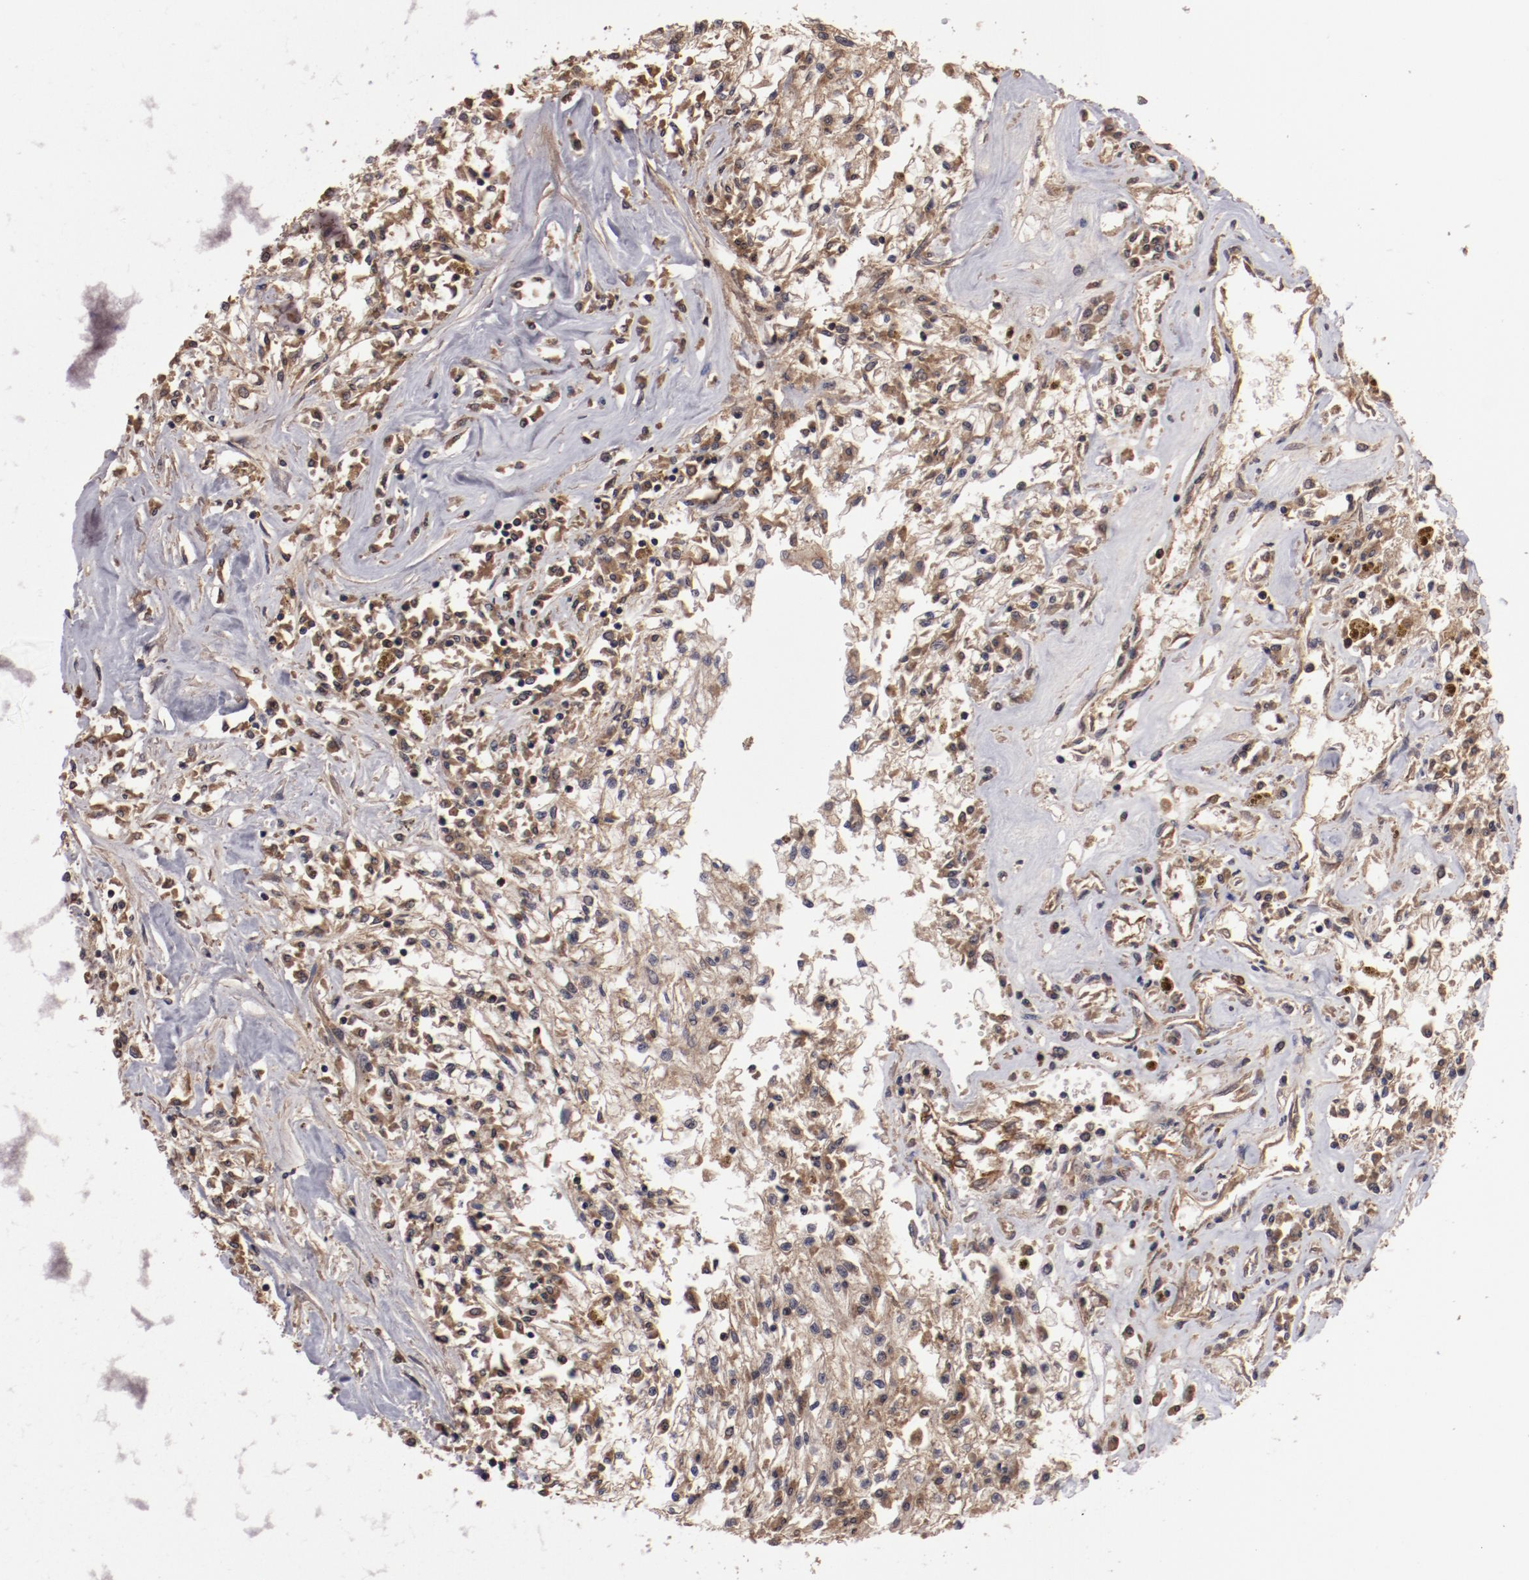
{"staining": {"intensity": "strong", "quantity": "25%-75%", "location": "cytoplasmic/membranous"}, "tissue": "renal cancer", "cell_type": "Tumor cells", "image_type": "cancer", "snomed": [{"axis": "morphology", "description": "Adenocarcinoma, NOS"}, {"axis": "topography", "description": "Kidney"}], "caption": "Renal cancer (adenocarcinoma) was stained to show a protein in brown. There is high levels of strong cytoplasmic/membranous expression in approximately 25%-75% of tumor cells. (Stains: DAB in brown, nuclei in blue, Microscopy: brightfield microscopy at high magnification).", "gene": "RPS6KA6", "patient": {"sex": "male", "age": 78}}